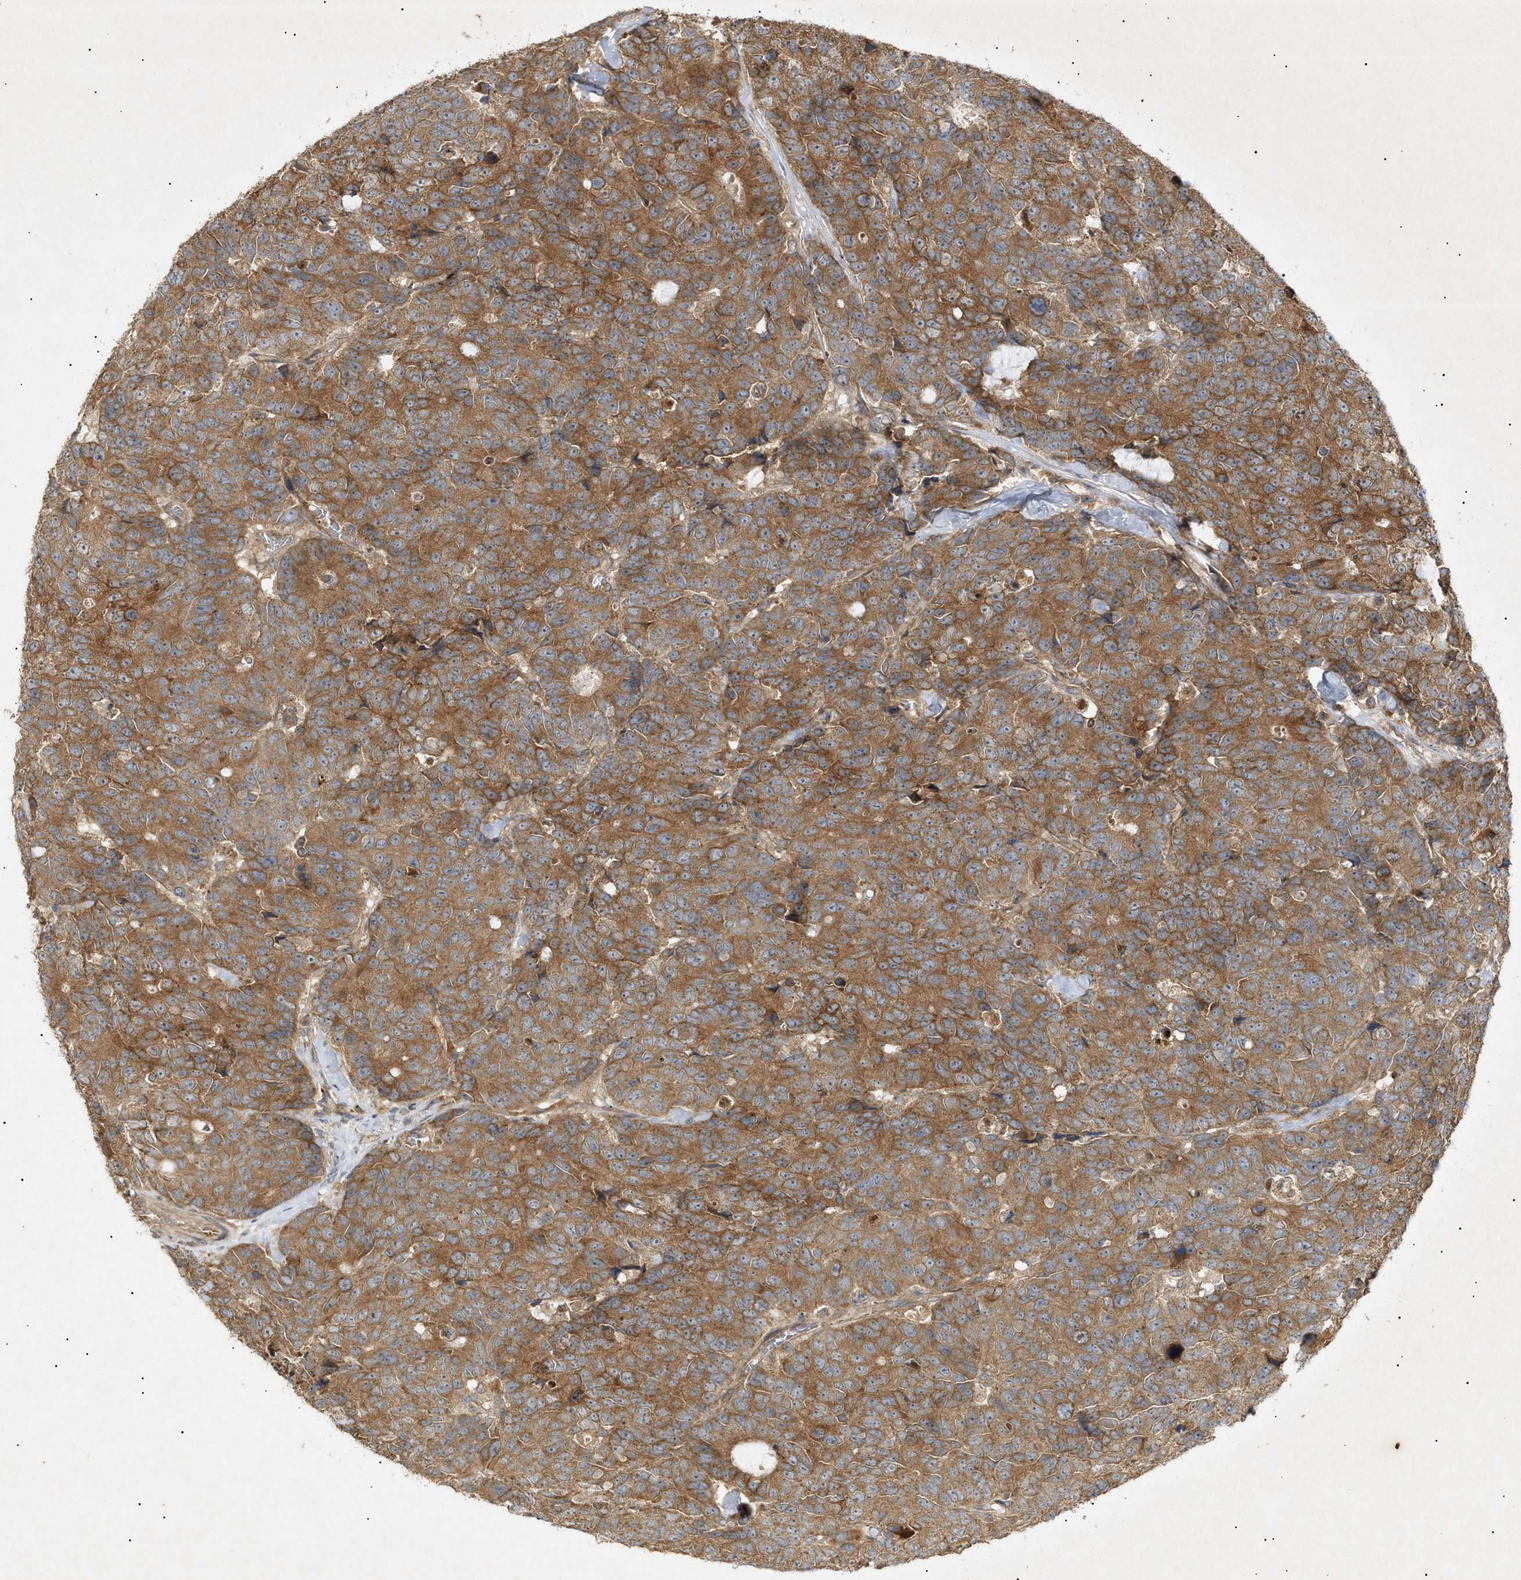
{"staining": {"intensity": "moderate", "quantity": ">75%", "location": "cytoplasmic/membranous"}, "tissue": "colorectal cancer", "cell_type": "Tumor cells", "image_type": "cancer", "snomed": [{"axis": "morphology", "description": "Adenocarcinoma, NOS"}, {"axis": "topography", "description": "Colon"}], "caption": "Immunohistochemical staining of adenocarcinoma (colorectal) shows moderate cytoplasmic/membranous protein positivity in approximately >75% of tumor cells.", "gene": "MTCH1", "patient": {"sex": "female", "age": 86}}